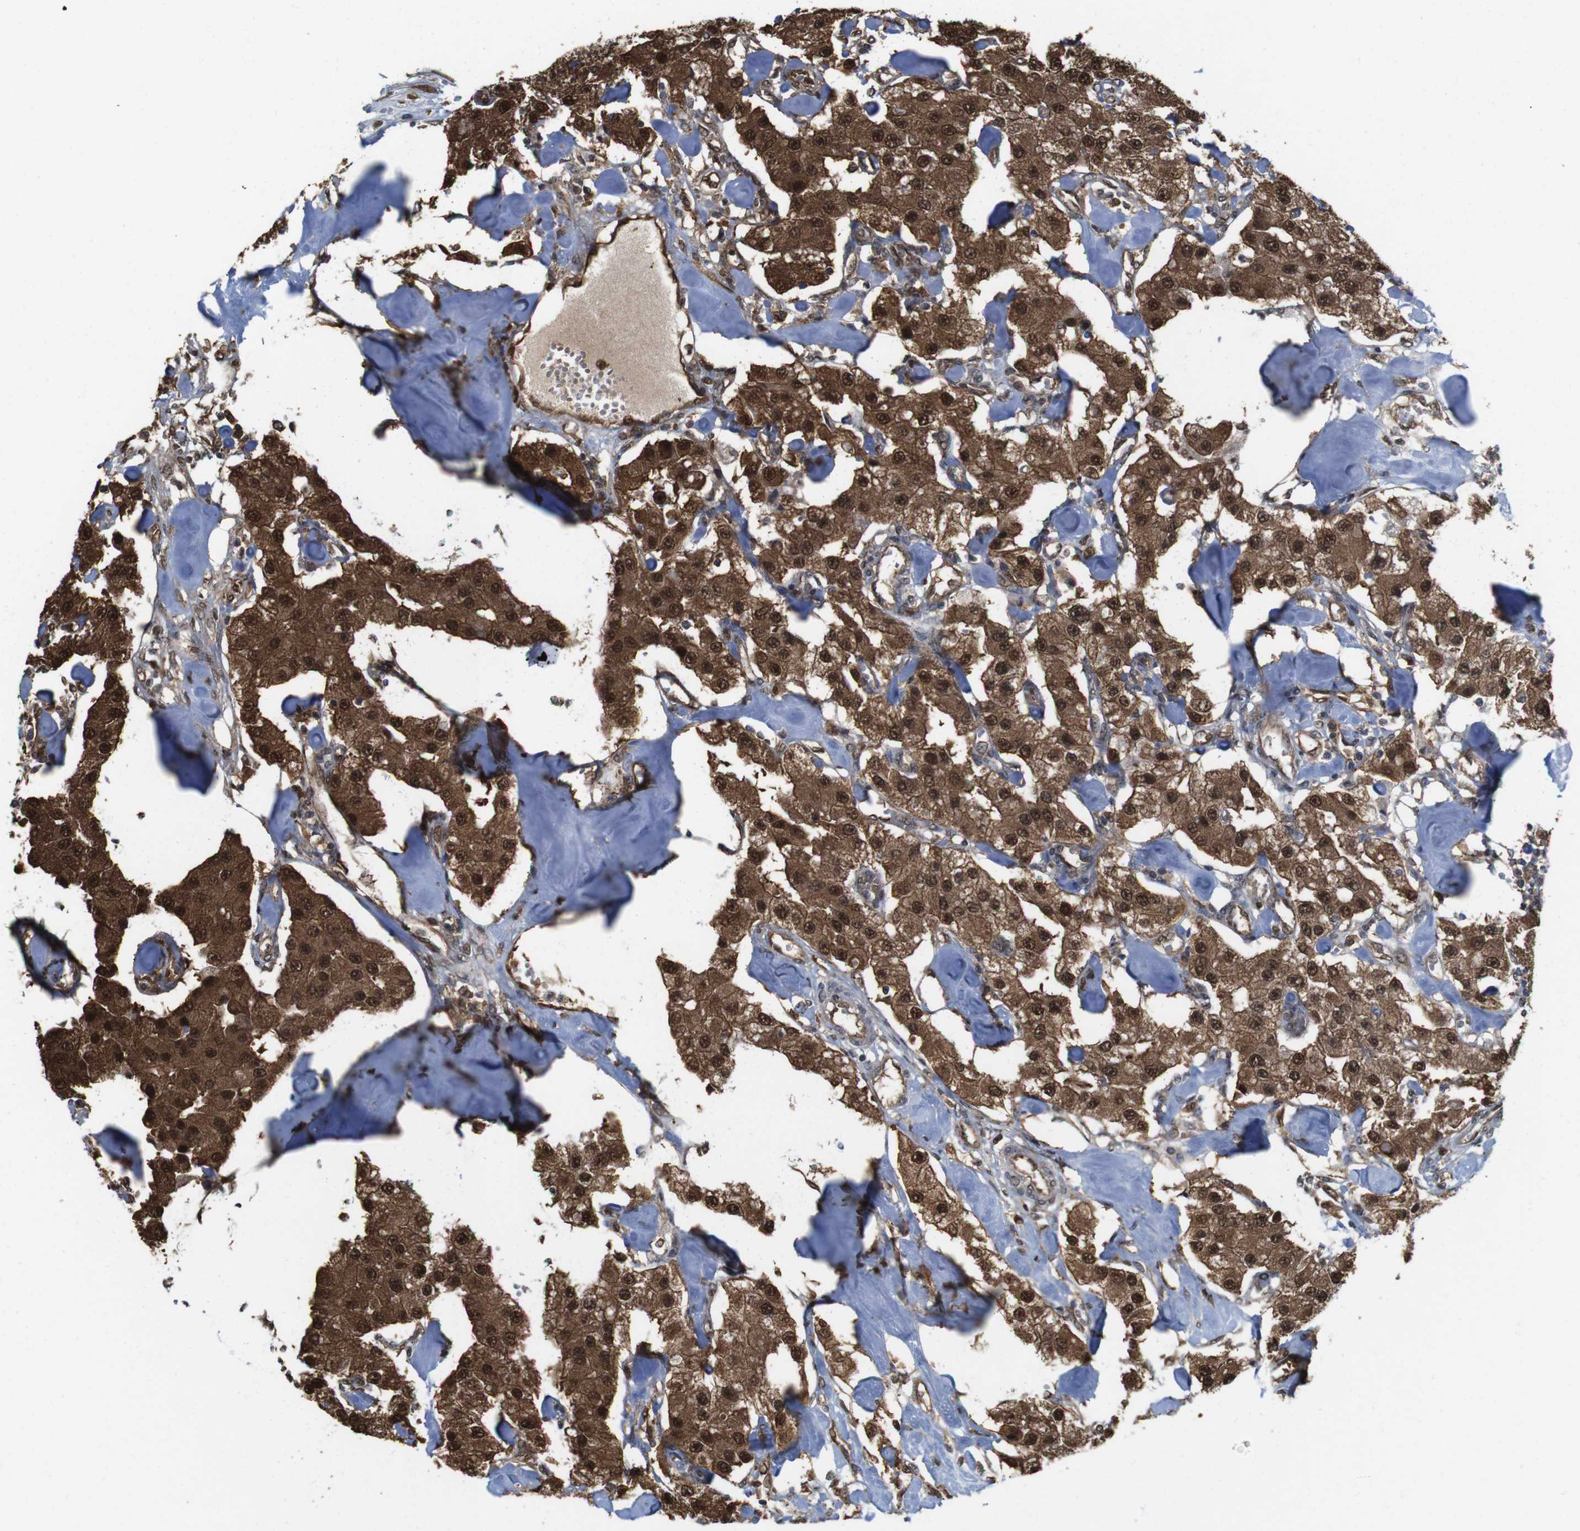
{"staining": {"intensity": "strong", "quantity": ">75%", "location": "cytoplasmic/membranous,nuclear"}, "tissue": "carcinoid", "cell_type": "Tumor cells", "image_type": "cancer", "snomed": [{"axis": "morphology", "description": "Carcinoid, malignant, NOS"}, {"axis": "topography", "description": "Pancreas"}], "caption": "Tumor cells show high levels of strong cytoplasmic/membranous and nuclear staining in about >75% of cells in human malignant carcinoid.", "gene": "YWHAG", "patient": {"sex": "male", "age": 41}}